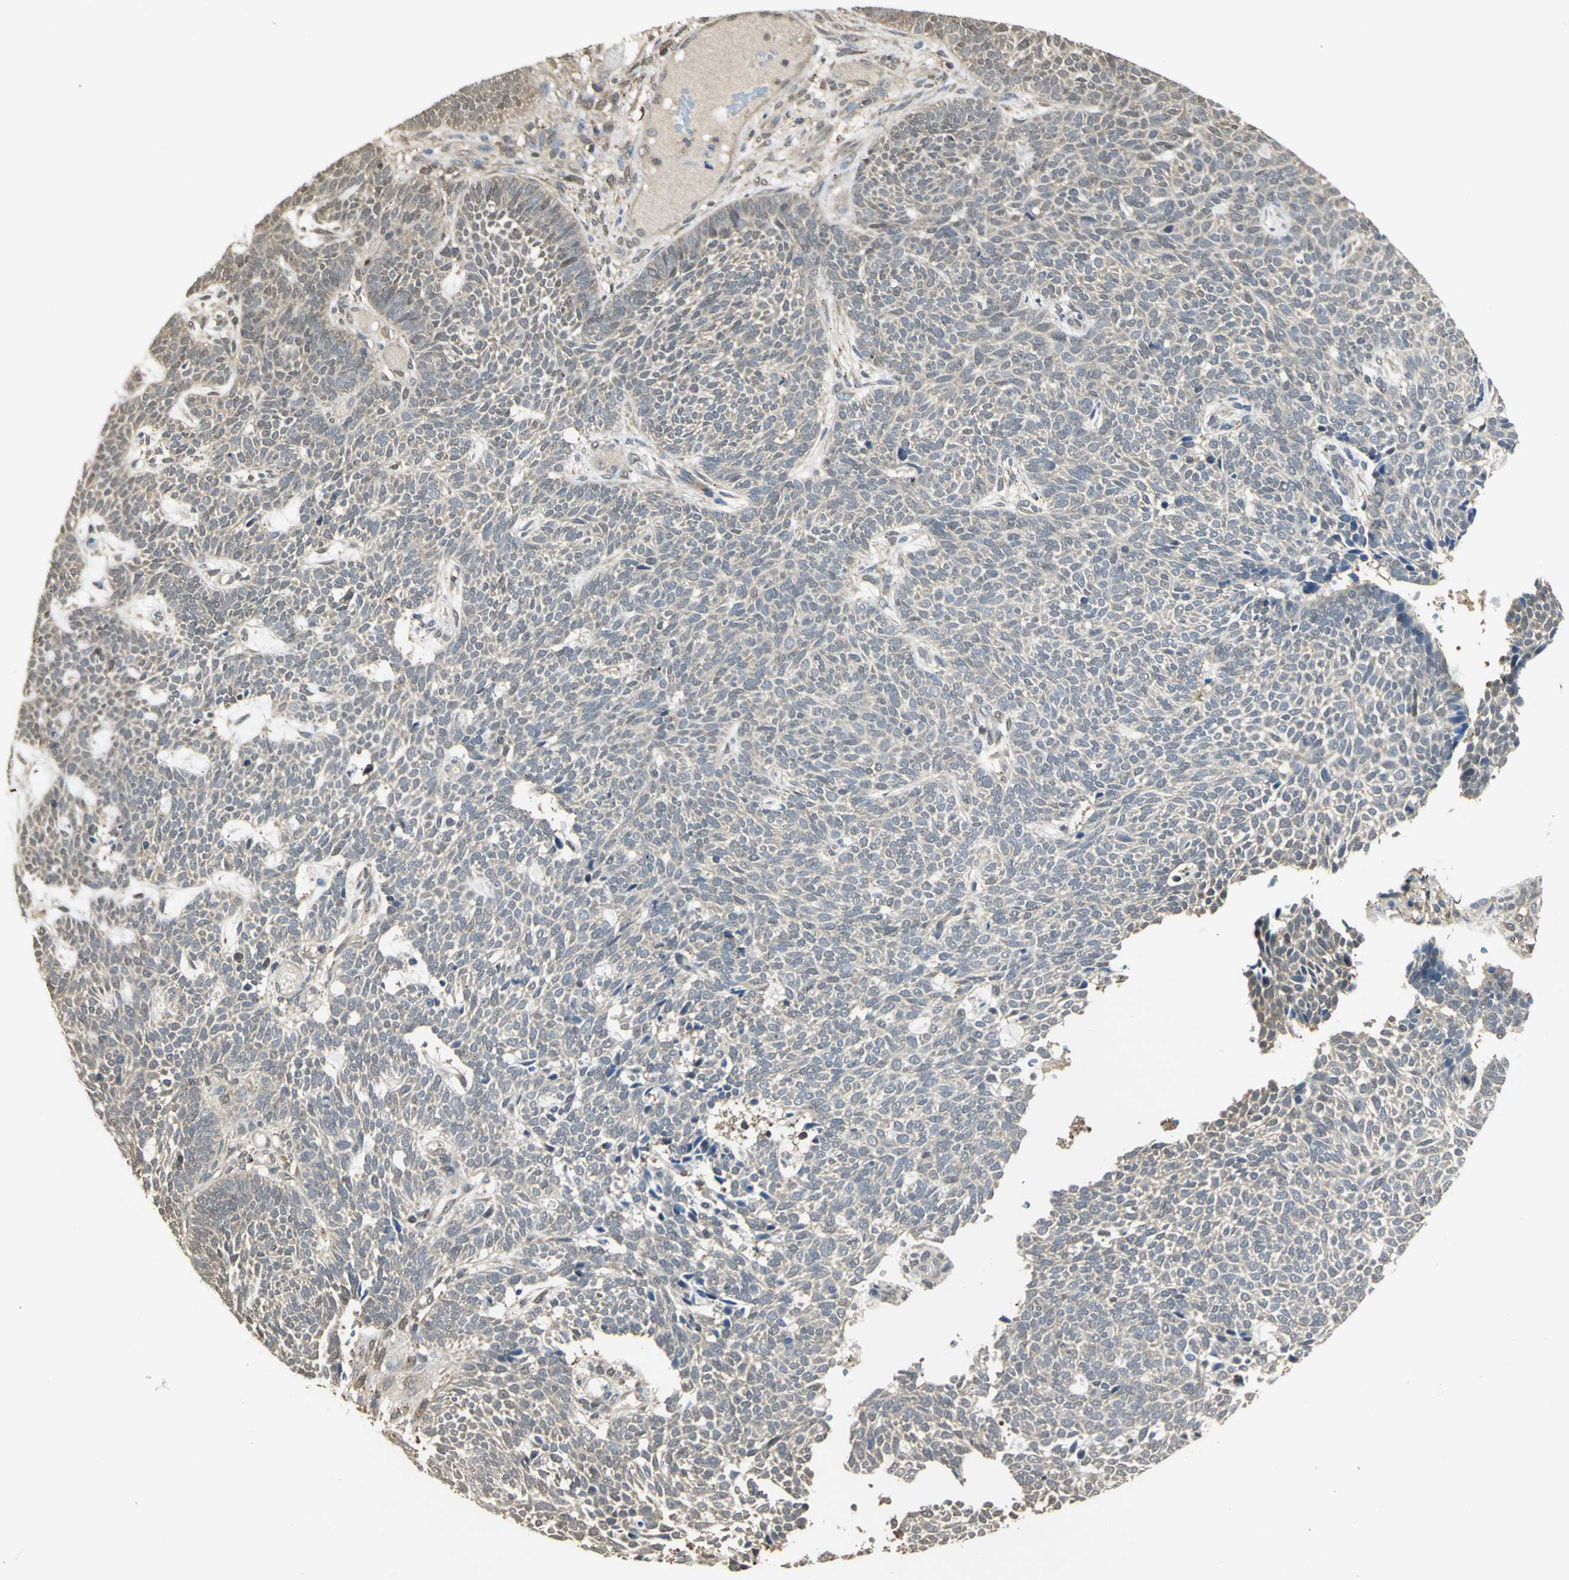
{"staining": {"intensity": "weak", "quantity": ">75%", "location": "cytoplasmic/membranous"}, "tissue": "skin cancer", "cell_type": "Tumor cells", "image_type": "cancer", "snomed": [{"axis": "morphology", "description": "Normal tissue, NOS"}, {"axis": "morphology", "description": "Basal cell carcinoma"}, {"axis": "topography", "description": "Skin"}], "caption": "Immunohistochemistry (IHC) photomicrograph of neoplastic tissue: human skin cancer stained using IHC reveals low levels of weak protein expression localized specifically in the cytoplasmic/membranous of tumor cells, appearing as a cytoplasmic/membranous brown color.", "gene": "PARK7", "patient": {"sex": "male", "age": 87}}